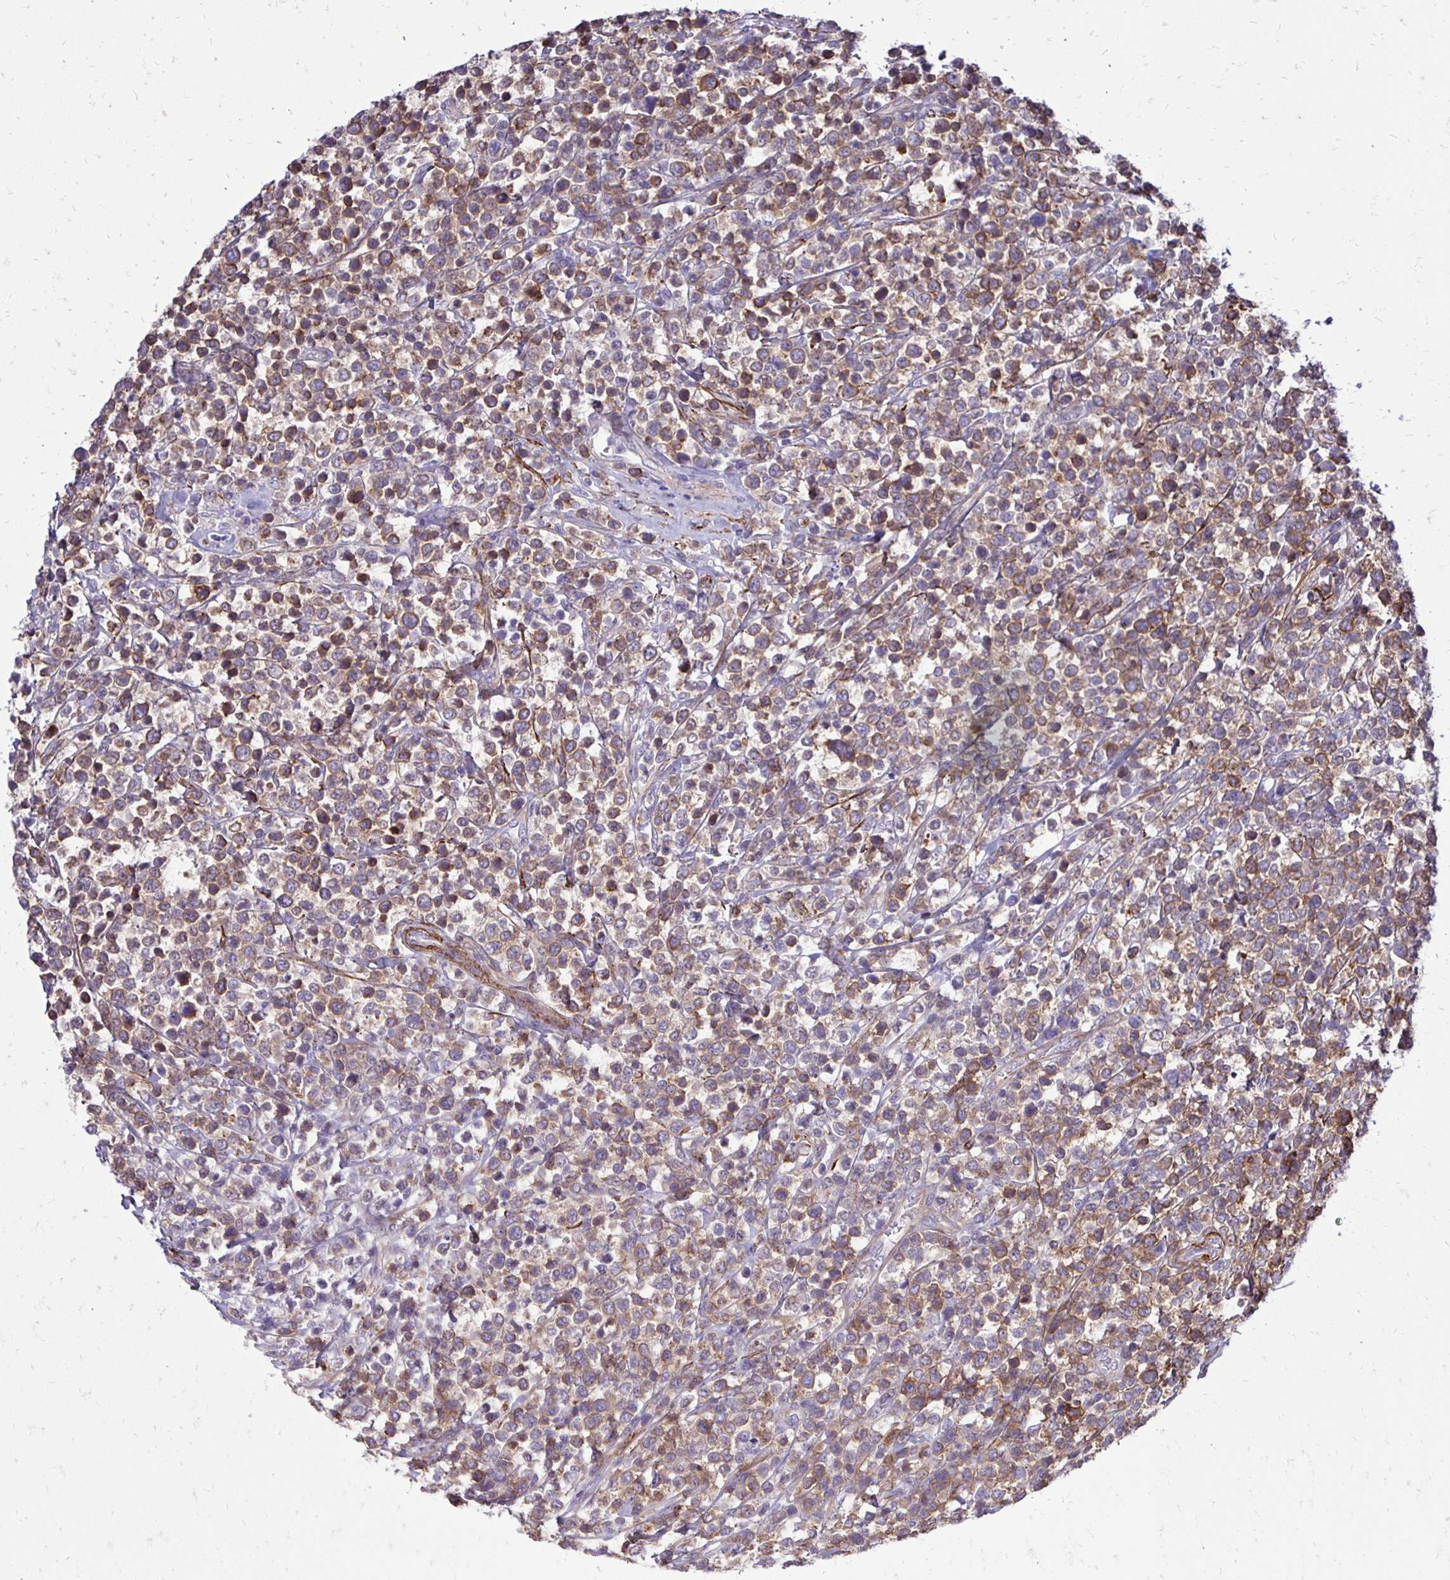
{"staining": {"intensity": "weak", "quantity": ">75%", "location": "cytoplasmic/membranous"}, "tissue": "lymphoma", "cell_type": "Tumor cells", "image_type": "cancer", "snomed": [{"axis": "morphology", "description": "Malignant lymphoma, non-Hodgkin's type, High grade"}, {"axis": "topography", "description": "Soft tissue"}], "caption": "A micrograph showing weak cytoplasmic/membranous staining in approximately >75% of tumor cells in lymphoma, as visualized by brown immunohistochemical staining.", "gene": "CTPS1", "patient": {"sex": "female", "age": 56}}